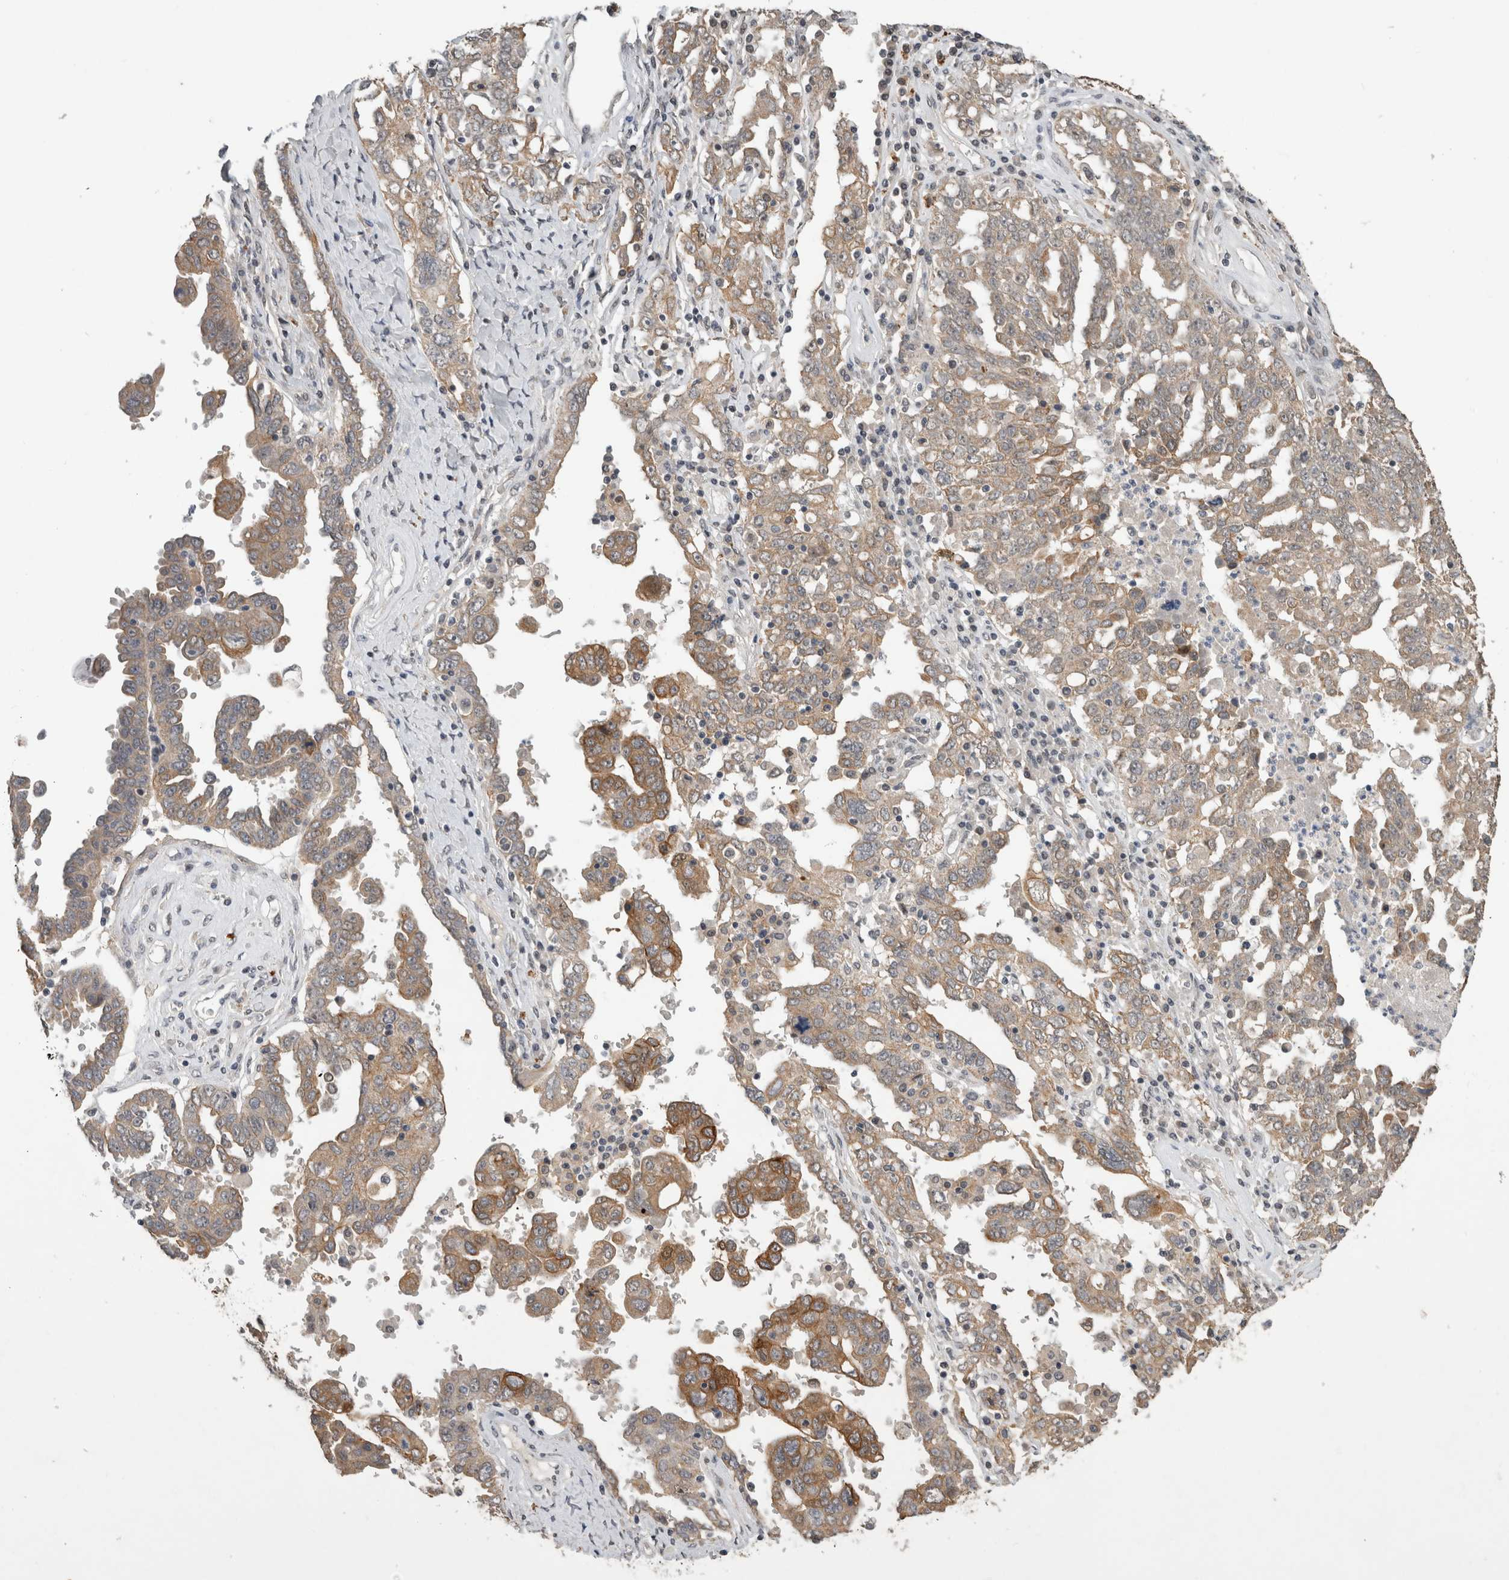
{"staining": {"intensity": "moderate", "quantity": ">75%", "location": "cytoplasmic/membranous"}, "tissue": "ovarian cancer", "cell_type": "Tumor cells", "image_type": "cancer", "snomed": [{"axis": "morphology", "description": "Carcinoma, endometroid"}, {"axis": "topography", "description": "Ovary"}], "caption": "Brown immunohistochemical staining in human endometroid carcinoma (ovarian) reveals moderate cytoplasmic/membranous staining in approximately >75% of tumor cells.", "gene": "RHPN1", "patient": {"sex": "female", "age": 62}}